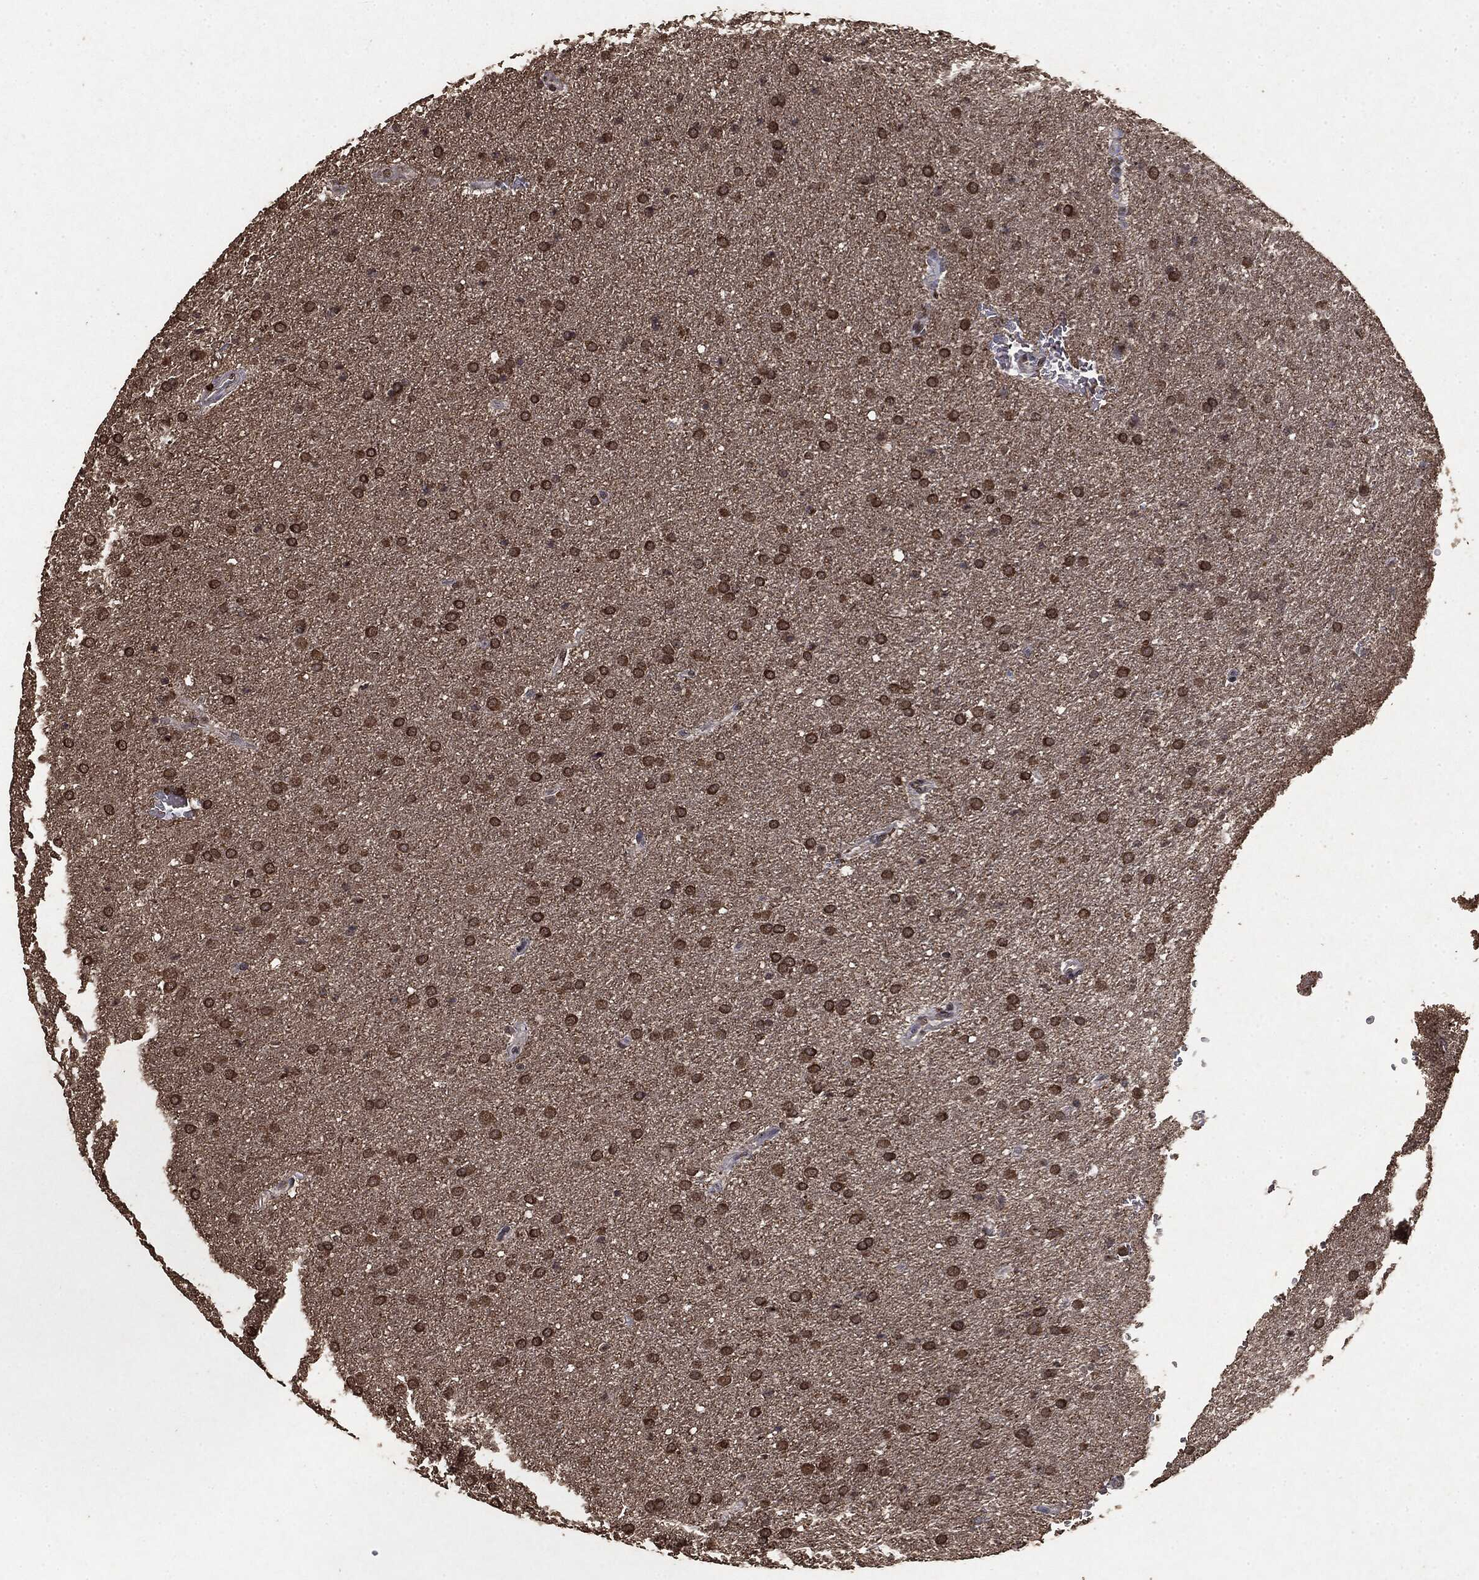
{"staining": {"intensity": "strong", "quantity": ">75%", "location": "nuclear"}, "tissue": "glioma", "cell_type": "Tumor cells", "image_type": "cancer", "snomed": [{"axis": "morphology", "description": "Glioma, malignant, Low grade"}, {"axis": "topography", "description": "Brain"}], "caption": "Human malignant glioma (low-grade) stained for a protein (brown) displays strong nuclear positive staining in about >75% of tumor cells.", "gene": "RAD18", "patient": {"sex": "female", "age": 37}}